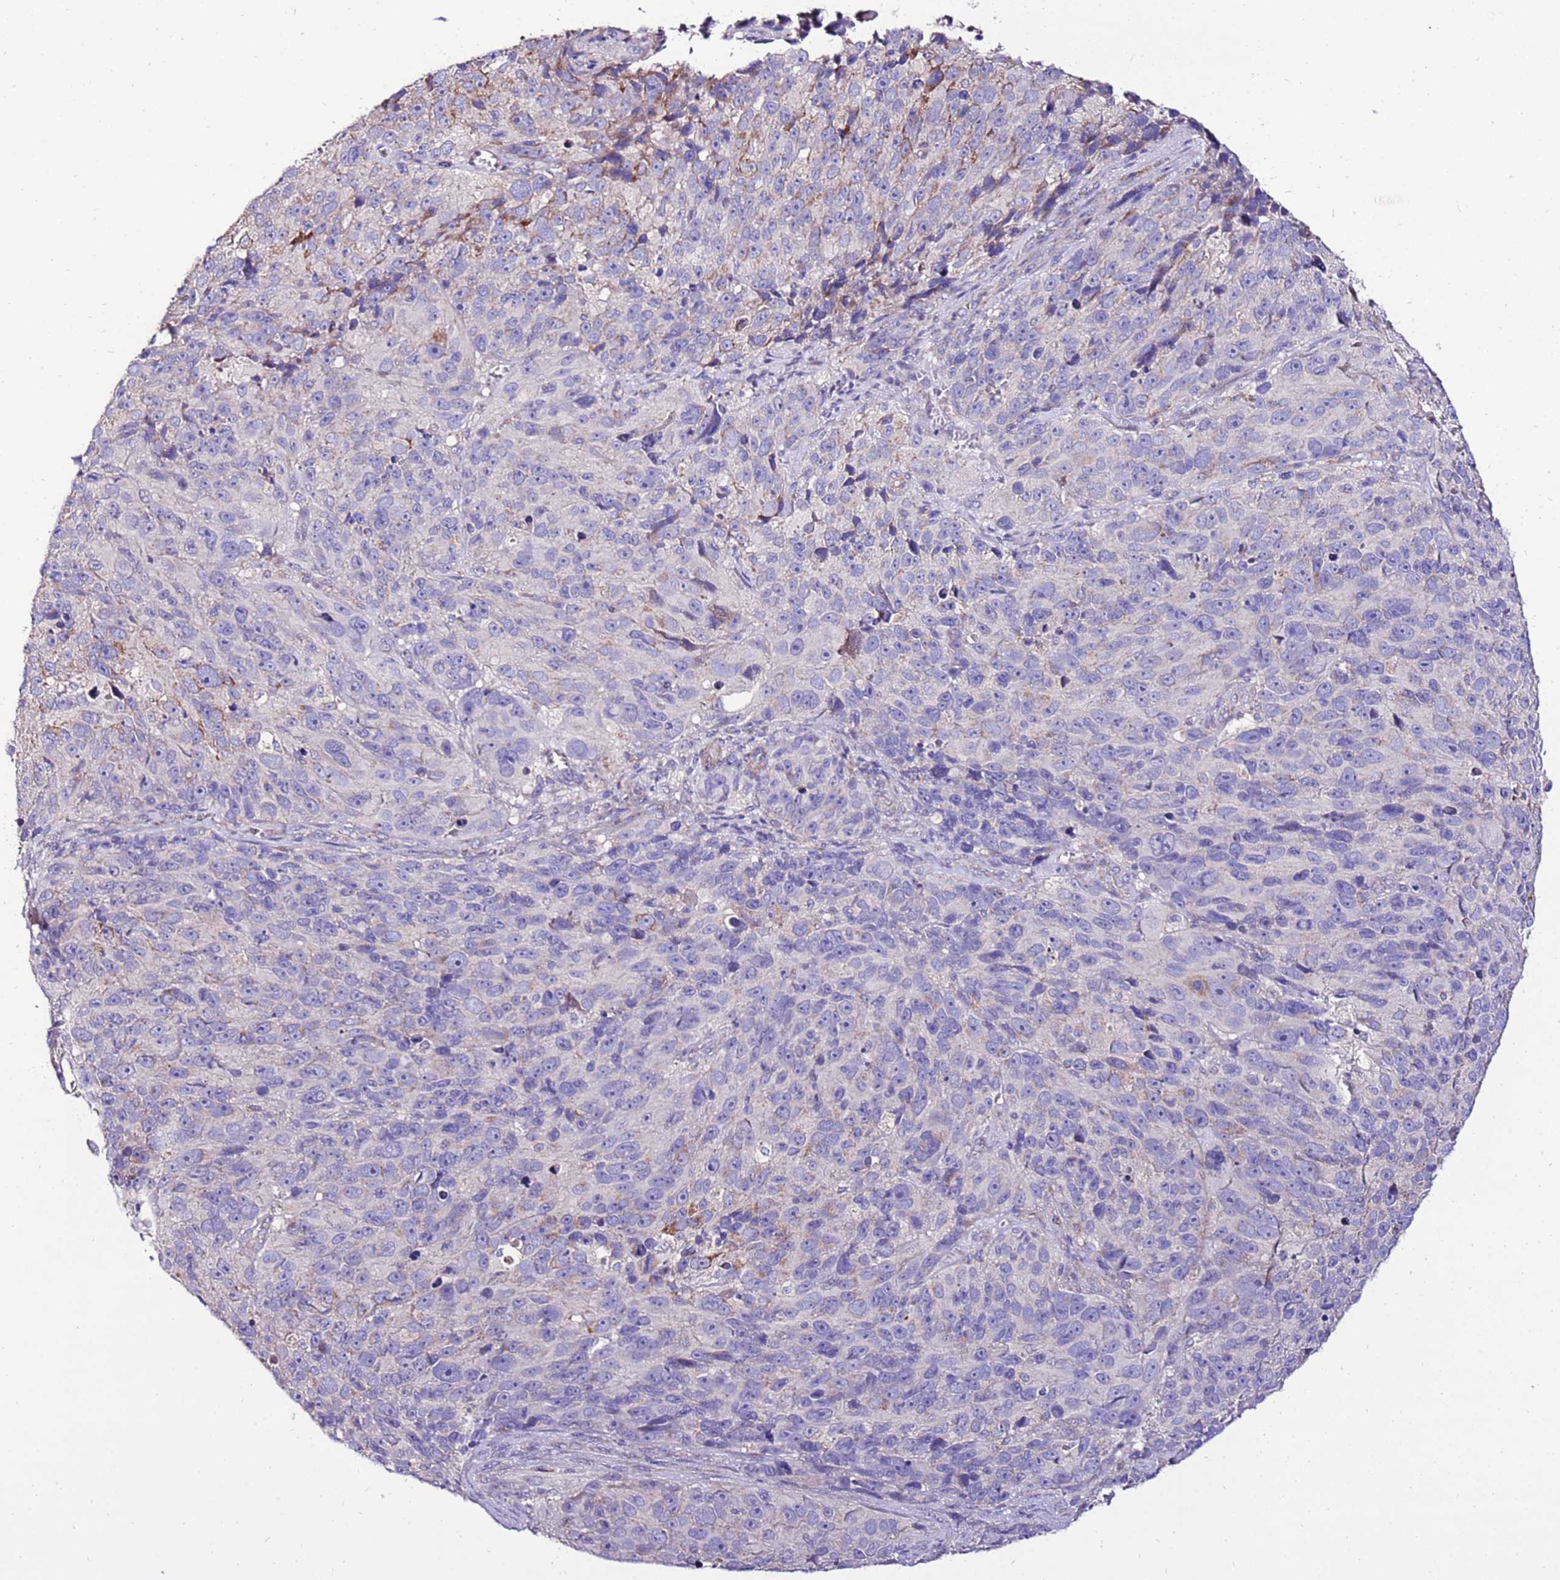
{"staining": {"intensity": "moderate", "quantity": "<25%", "location": "cytoplasmic/membranous"}, "tissue": "melanoma", "cell_type": "Tumor cells", "image_type": "cancer", "snomed": [{"axis": "morphology", "description": "Malignant melanoma, NOS"}, {"axis": "topography", "description": "Skin"}], "caption": "Immunohistochemistry (IHC) (DAB (3,3'-diaminobenzidine)) staining of human malignant melanoma shows moderate cytoplasmic/membranous protein staining in approximately <25% of tumor cells.", "gene": "TMEM106C", "patient": {"sex": "male", "age": 84}}